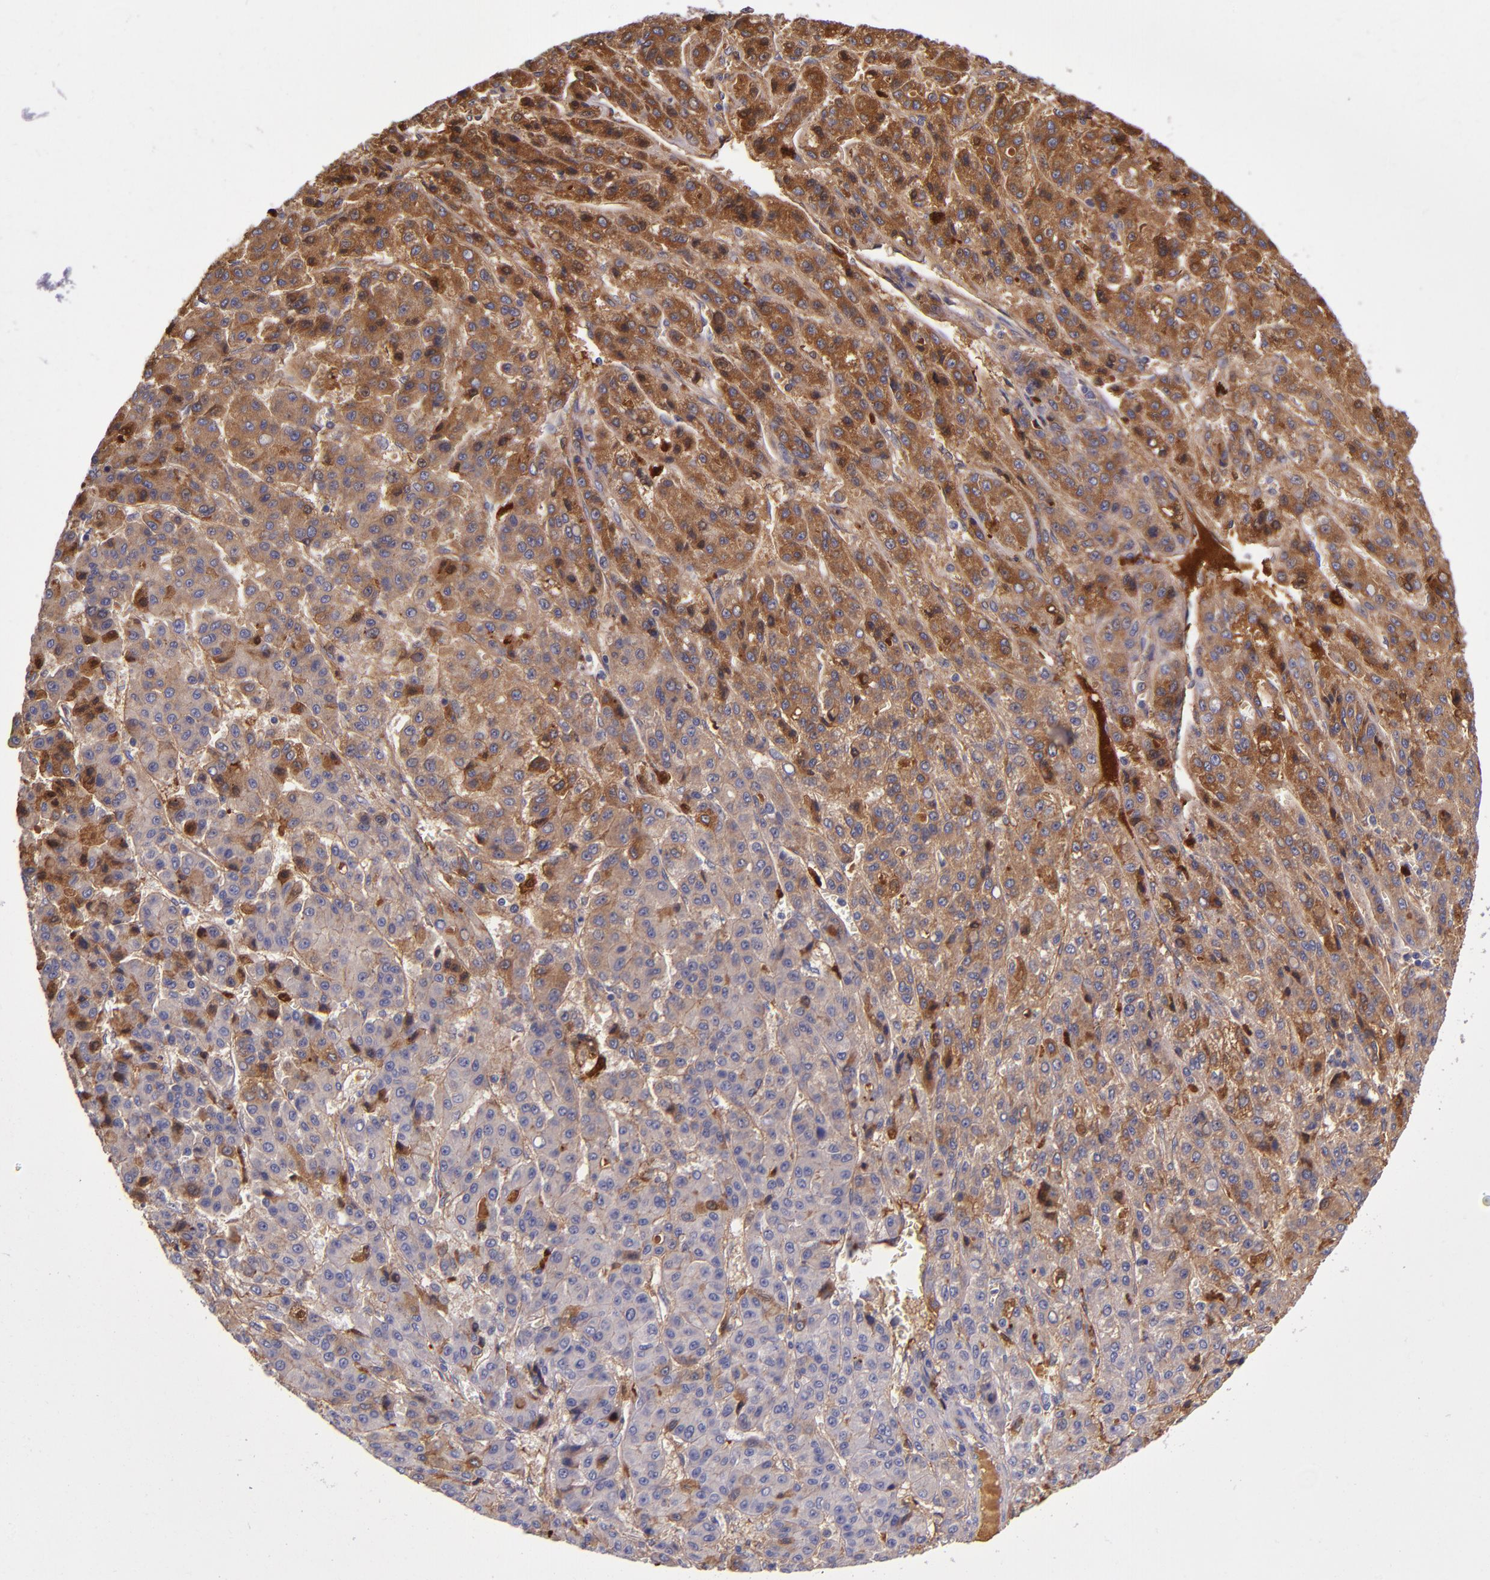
{"staining": {"intensity": "strong", "quantity": ">75%", "location": "cytoplasmic/membranous"}, "tissue": "liver cancer", "cell_type": "Tumor cells", "image_type": "cancer", "snomed": [{"axis": "morphology", "description": "Carcinoma, Hepatocellular, NOS"}, {"axis": "topography", "description": "Liver"}], "caption": "Liver cancer was stained to show a protein in brown. There is high levels of strong cytoplasmic/membranous positivity in about >75% of tumor cells.", "gene": "CLEC3B", "patient": {"sex": "male", "age": 70}}